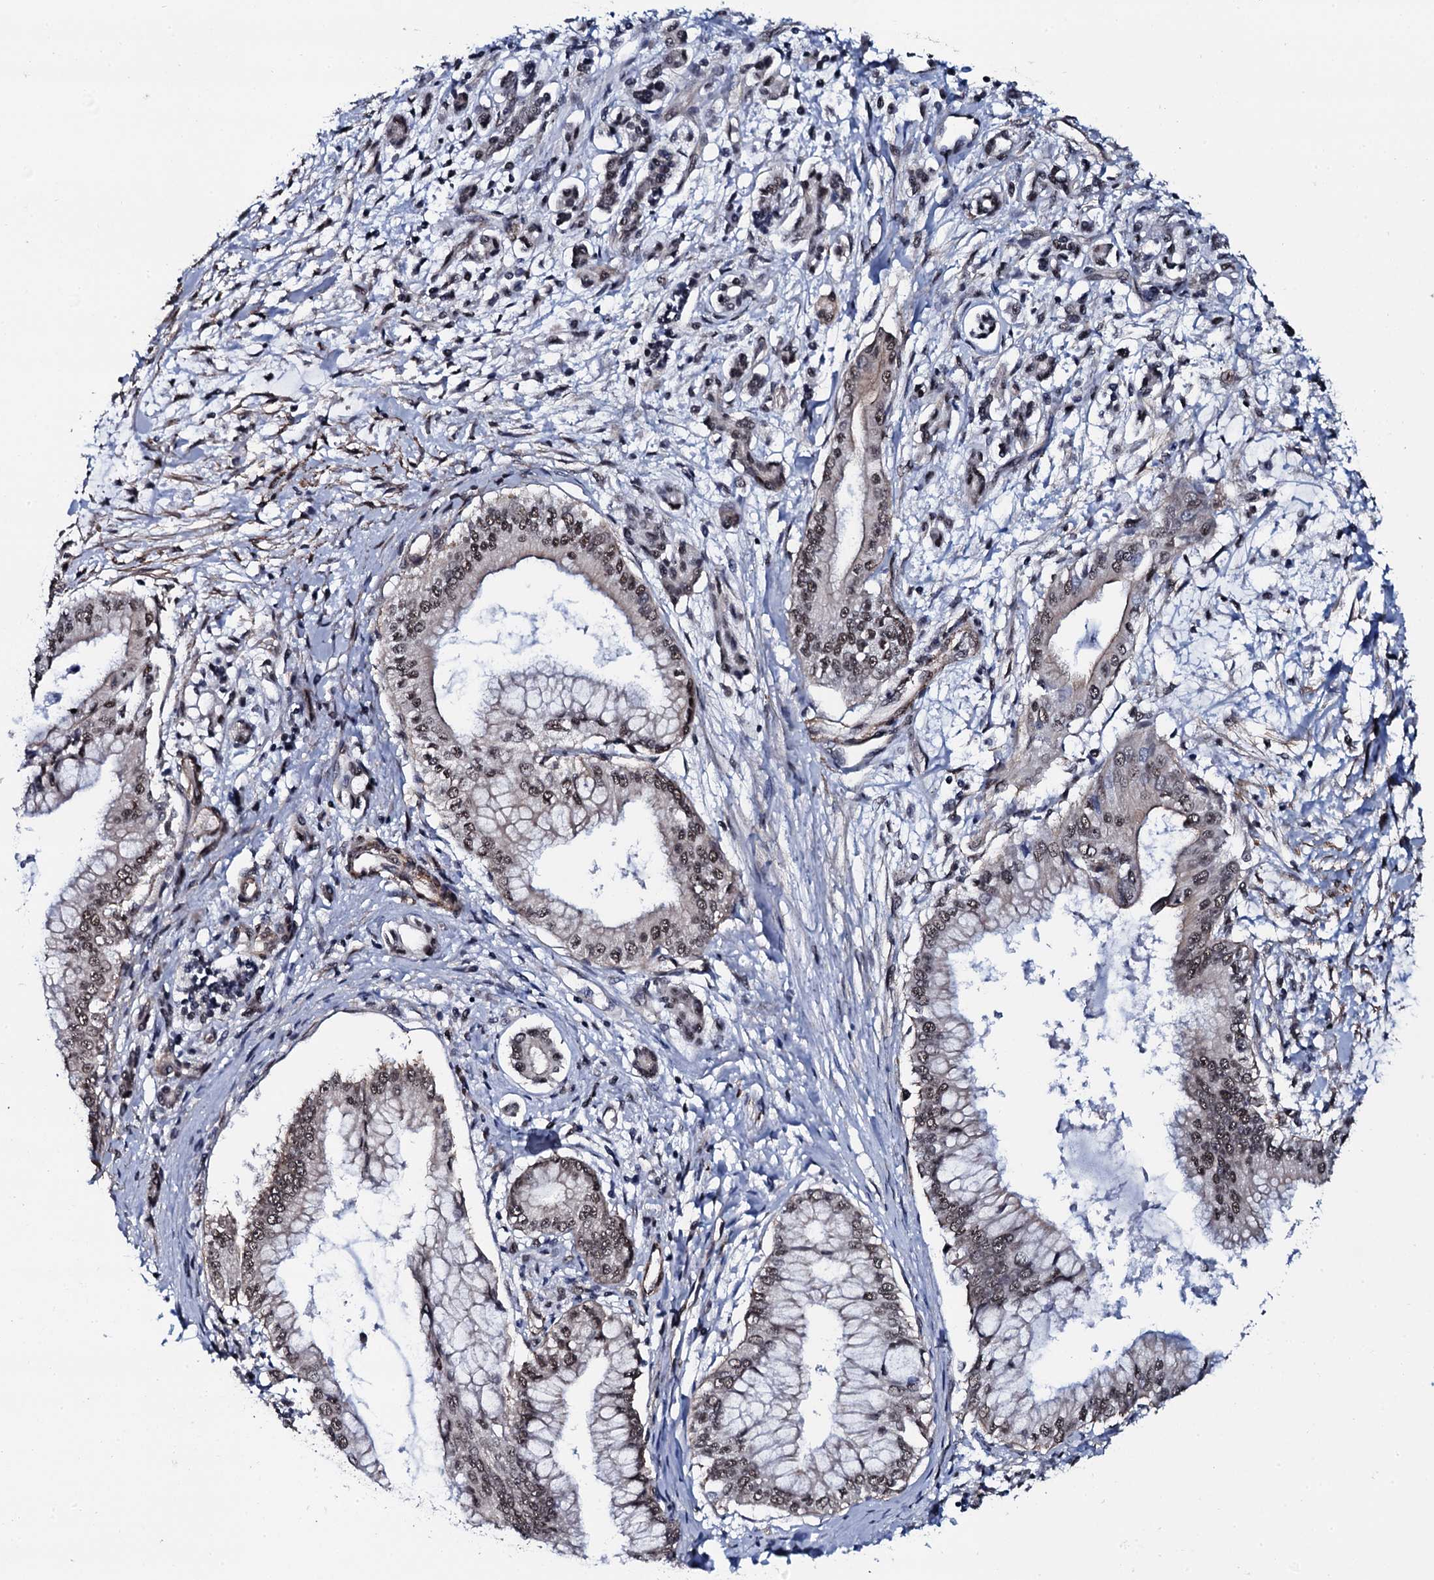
{"staining": {"intensity": "moderate", "quantity": ">75%", "location": "nuclear"}, "tissue": "pancreatic cancer", "cell_type": "Tumor cells", "image_type": "cancer", "snomed": [{"axis": "morphology", "description": "Adenocarcinoma, NOS"}, {"axis": "topography", "description": "Pancreas"}], "caption": "Pancreatic cancer stained with a brown dye shows moderate nuclear positive positivity in approximately >75% of tumor cells.", "gene": "CWC15", "patient": {"sex": "male", "age": 46}}